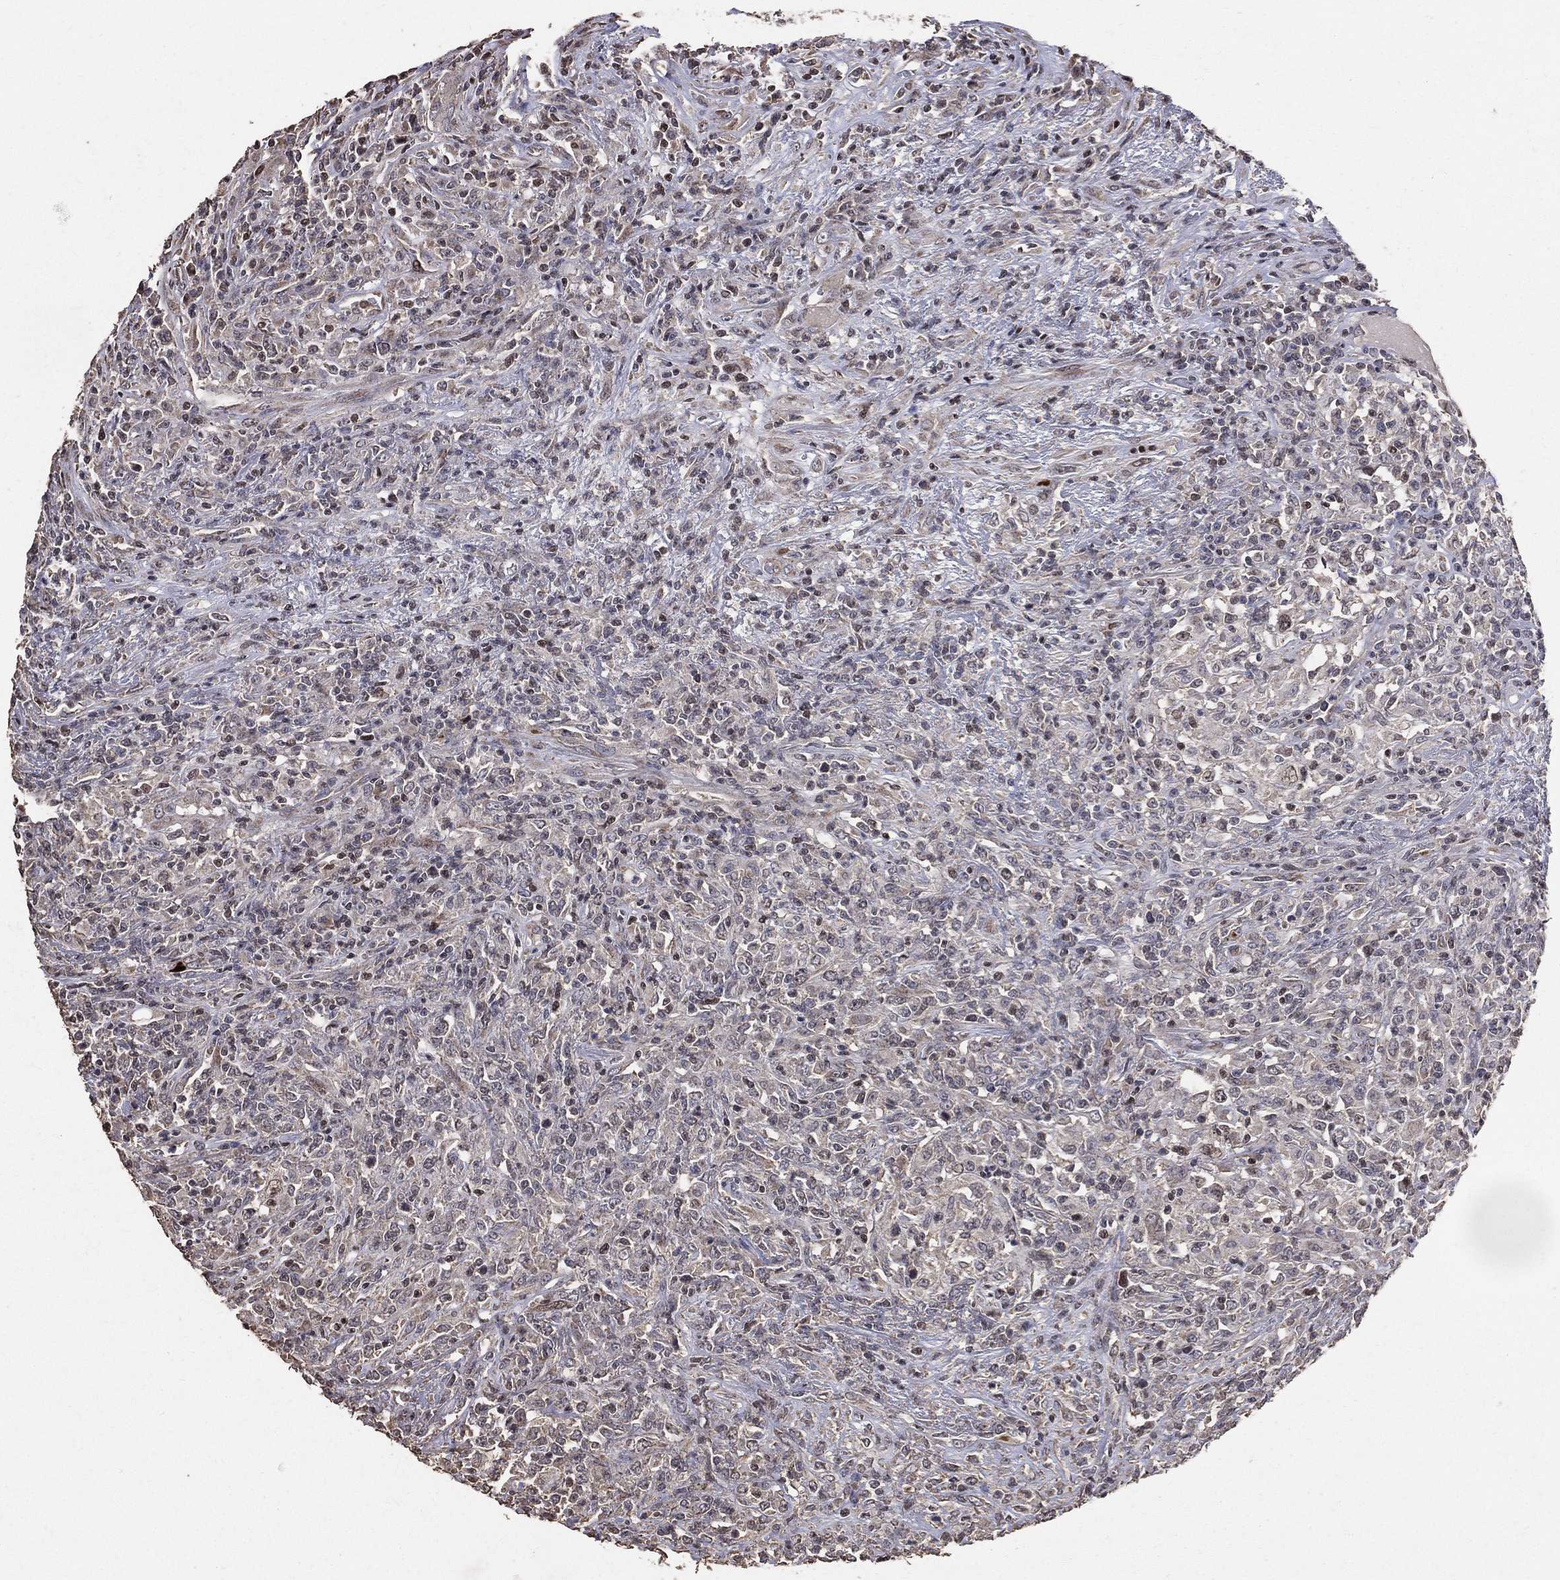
{"staining": {"intensity": "negative", "quantity": "none", "location": "none"}, "tissue": "lymphoma", "cell_type": "Tumor cells", "image_type": "cancer", "snomed": [{"axis": "morphology", "description": "Malignant lymphoma, non-Hodgkin's type, High grade"}, {"axis": "topography", "description": "Lung"}], "caption": "High-grade malignant lymphoma, non-Hodgkin's type stained for a protein using immunohistochemistry (IHC) displays no expression tumor cells.", "gene": "LY6K", "patient": {"sex": "male", "age": 79}}